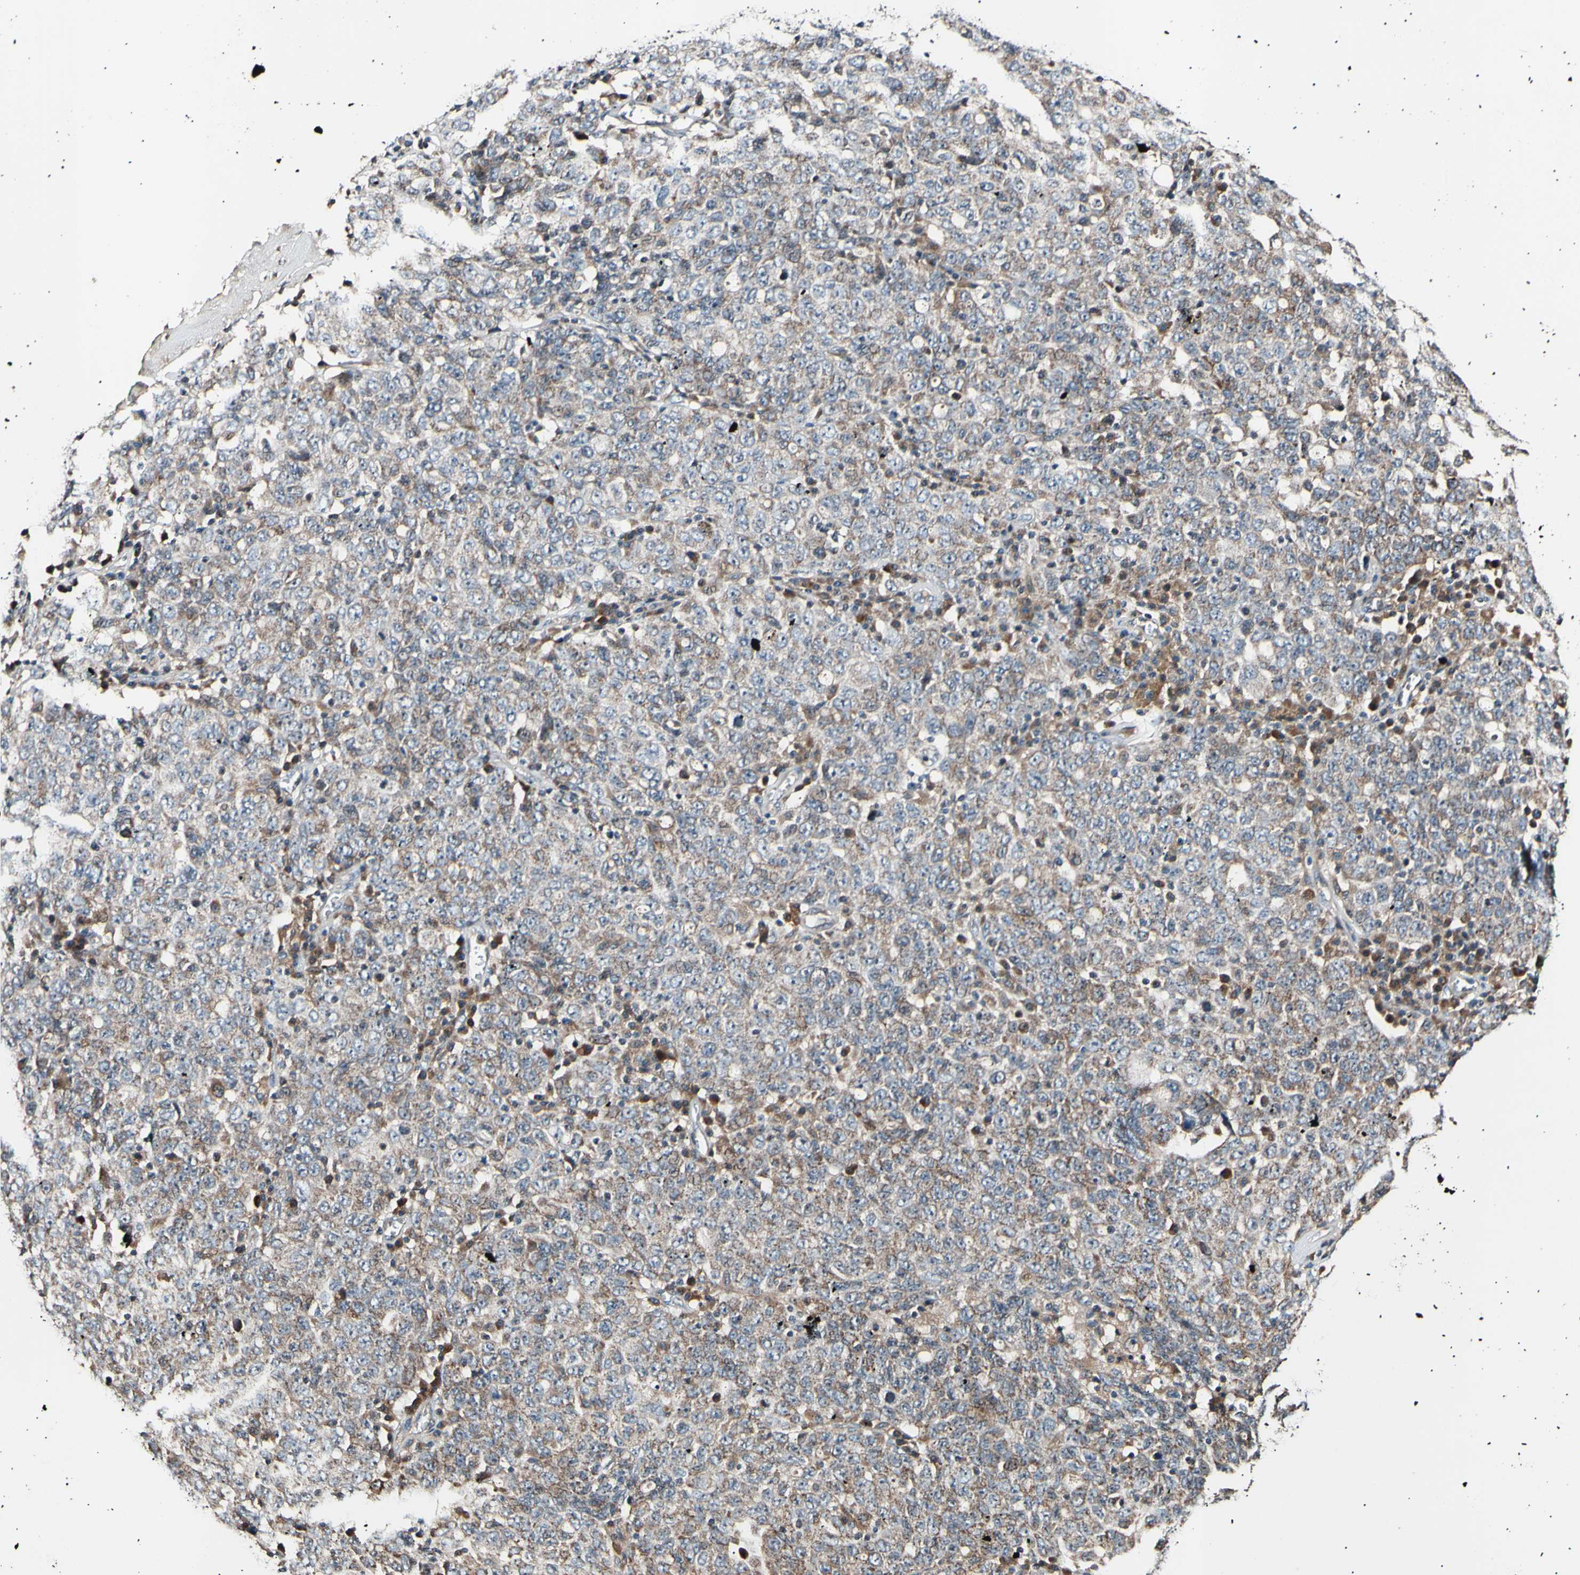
{"staining": {"intensity": "moderate", "quantity": ">75%", "location": "cytoplasmic/membranous"}, "tissue": "ovarian cancer", "cell_type": "Tumor cells", "image_type": "cancer", "snomed": [{"axis": "morphology", "description": "Carcinoma, endometroid"}, {"axis": "topography", "description": "Ovary"}], "caption": "The photomicrograph shows a brown stain indicating the presence of a protein in the cytoplasmic/membranous of tumor cells in ovarian endometroid carcinoma.", "gene": "ITGA6", "patient": {"sex": "female", "age": 62}}